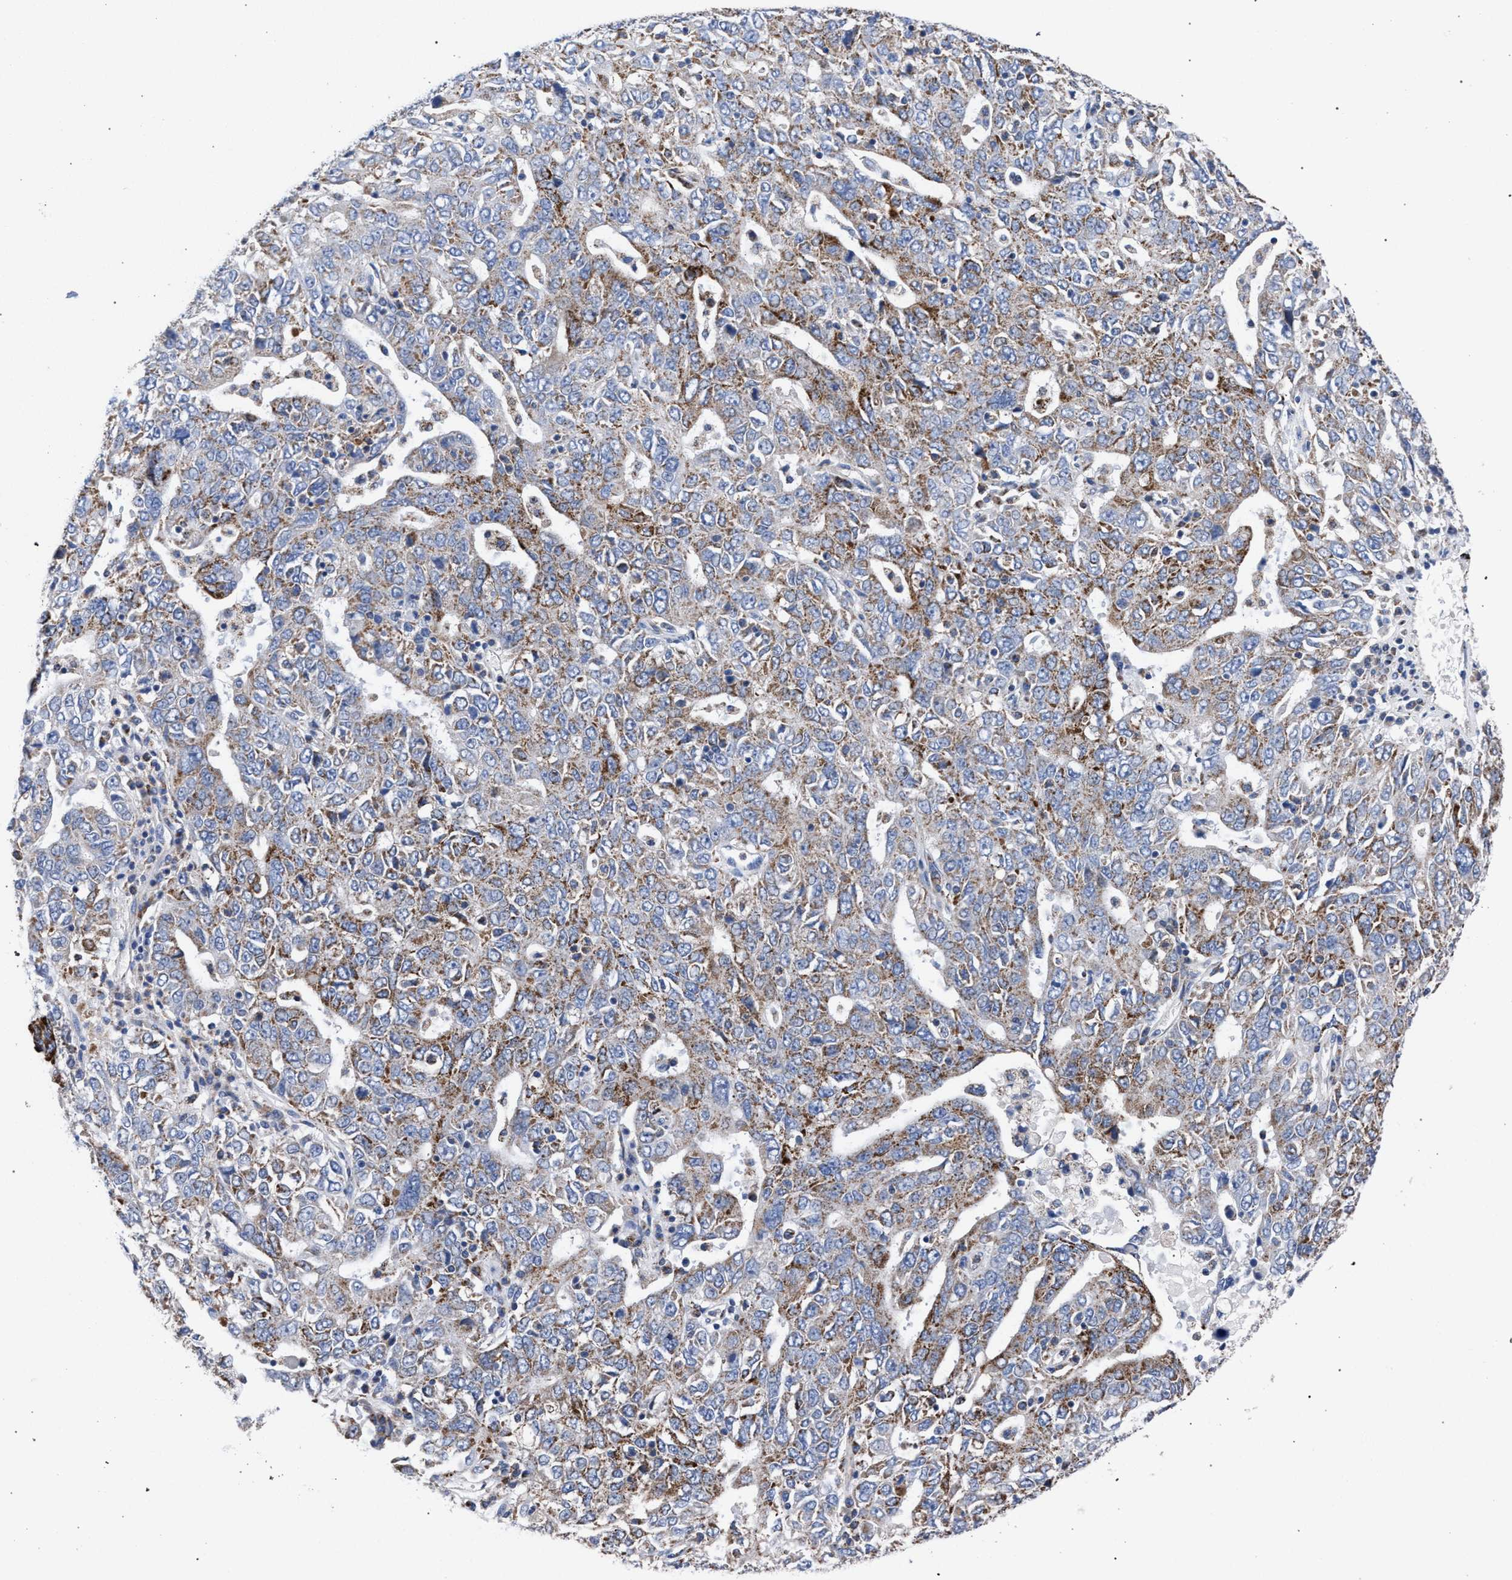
{"staining": {"intensity": "moderate", "quantity": "25%-75%", "location": "cytoplasmic/membranous"}, "tissue": "ovarian cancer", "cell_type": "Tumor cells", "image_type": "cancer", "snomed": [{"axis": "morphology", "description": "Carcinoma, endometroid"}, {"axis": "topography", "description": "Ovary"}], "caption": "A high-resolution histopathology image shows immunohistochemistry staining of ovarian cancer (endometroid carcinoma), which reveals moderate cytoplasmic/membranous staining in about 25%-75% of tumor cells.", "gene": "ACADS", "patient": {"sex": "female", "age": 62}}